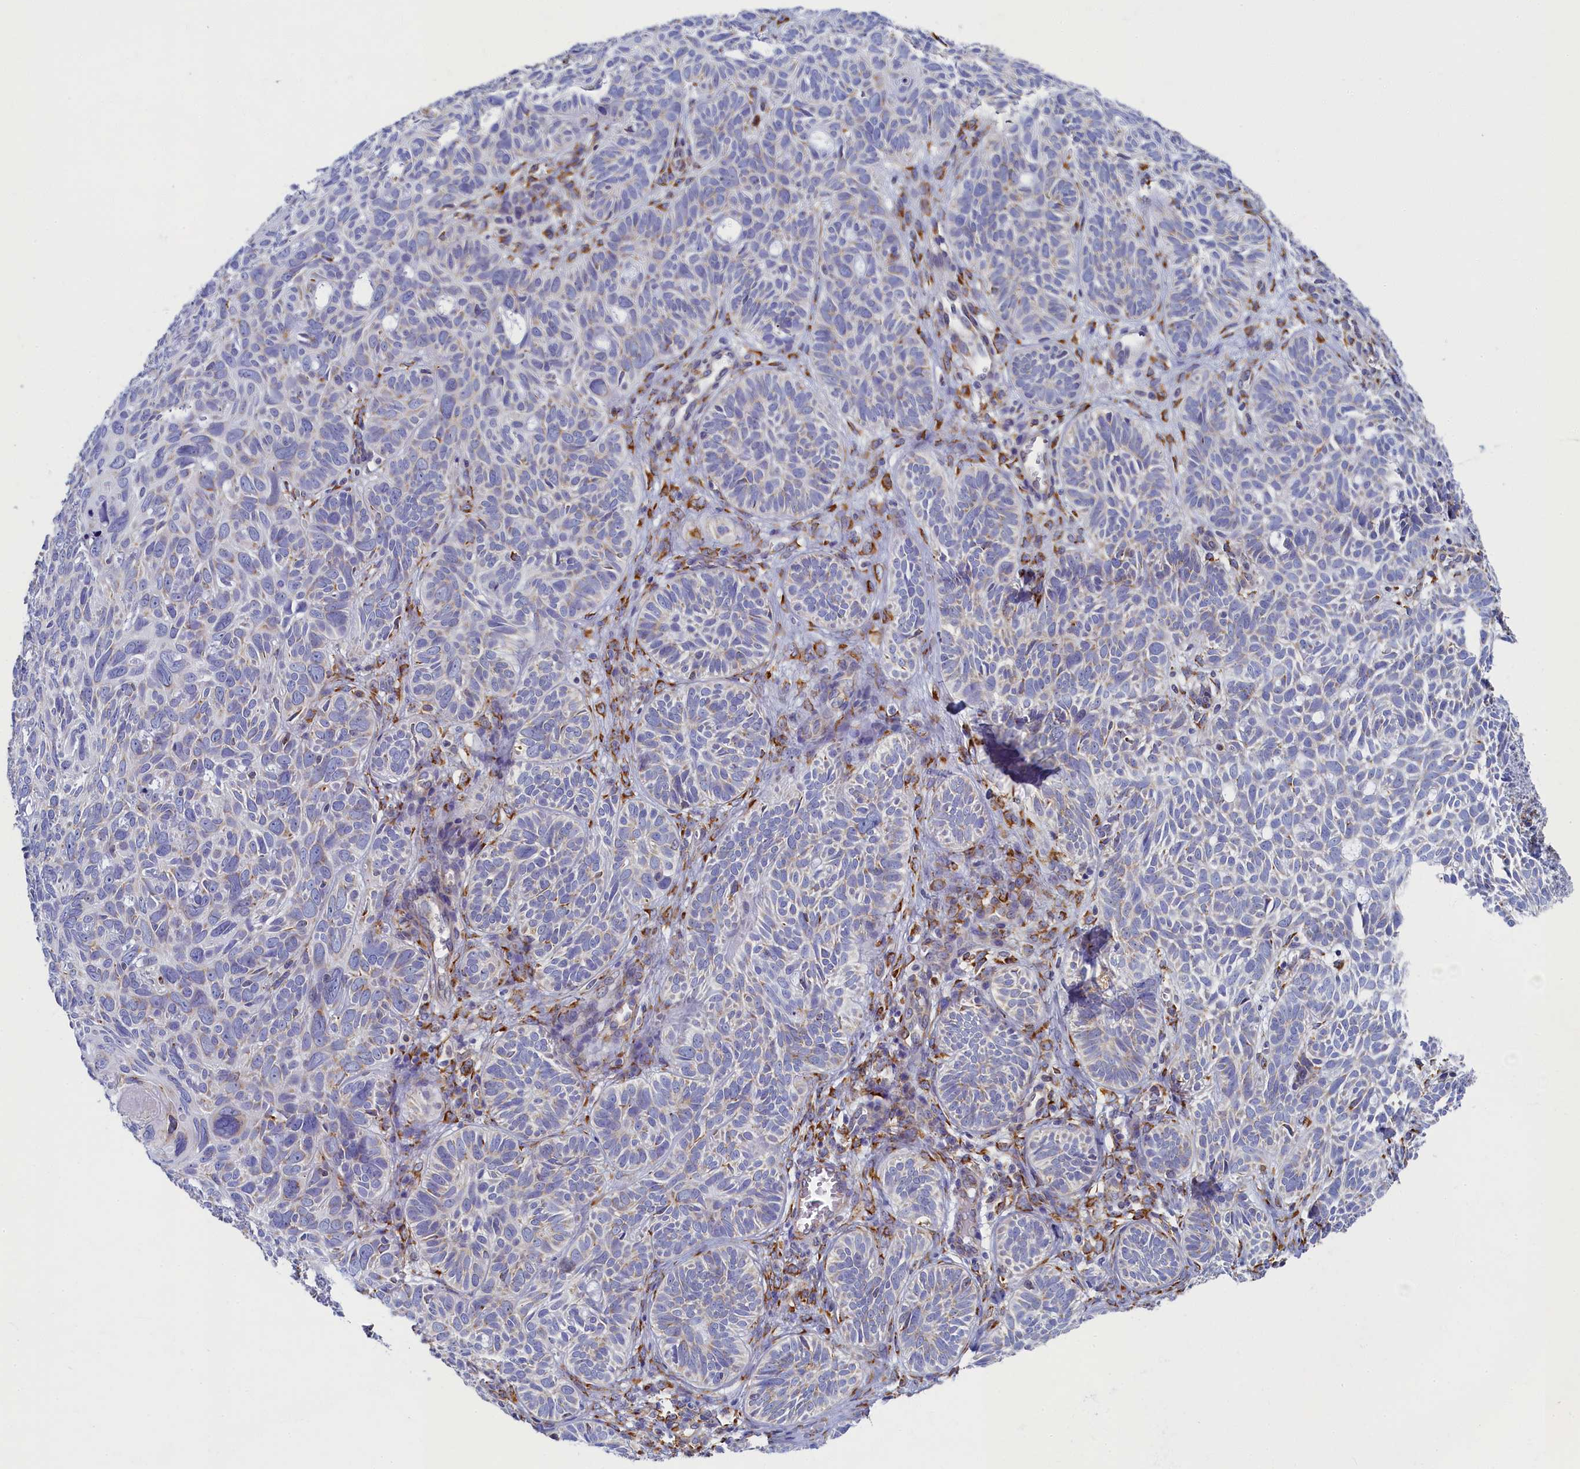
{"staining": {"intensity": "negative", "quantity": "none", "location": "none"}, "tissue": "skin cancer", "cell_type": "Tumor cells", "image_type": "cancer", "snomed": [{"axis": "morphology", "description": "Basal cell carcinoma"}, {"axis": "topography", "description": "Skin"}], "caption": "Tumor cells are negative for protein expression in human basal cell carcinoma (skin).", "gene": "TMEM18", "patient": {"sex": "male", "age": 69}}